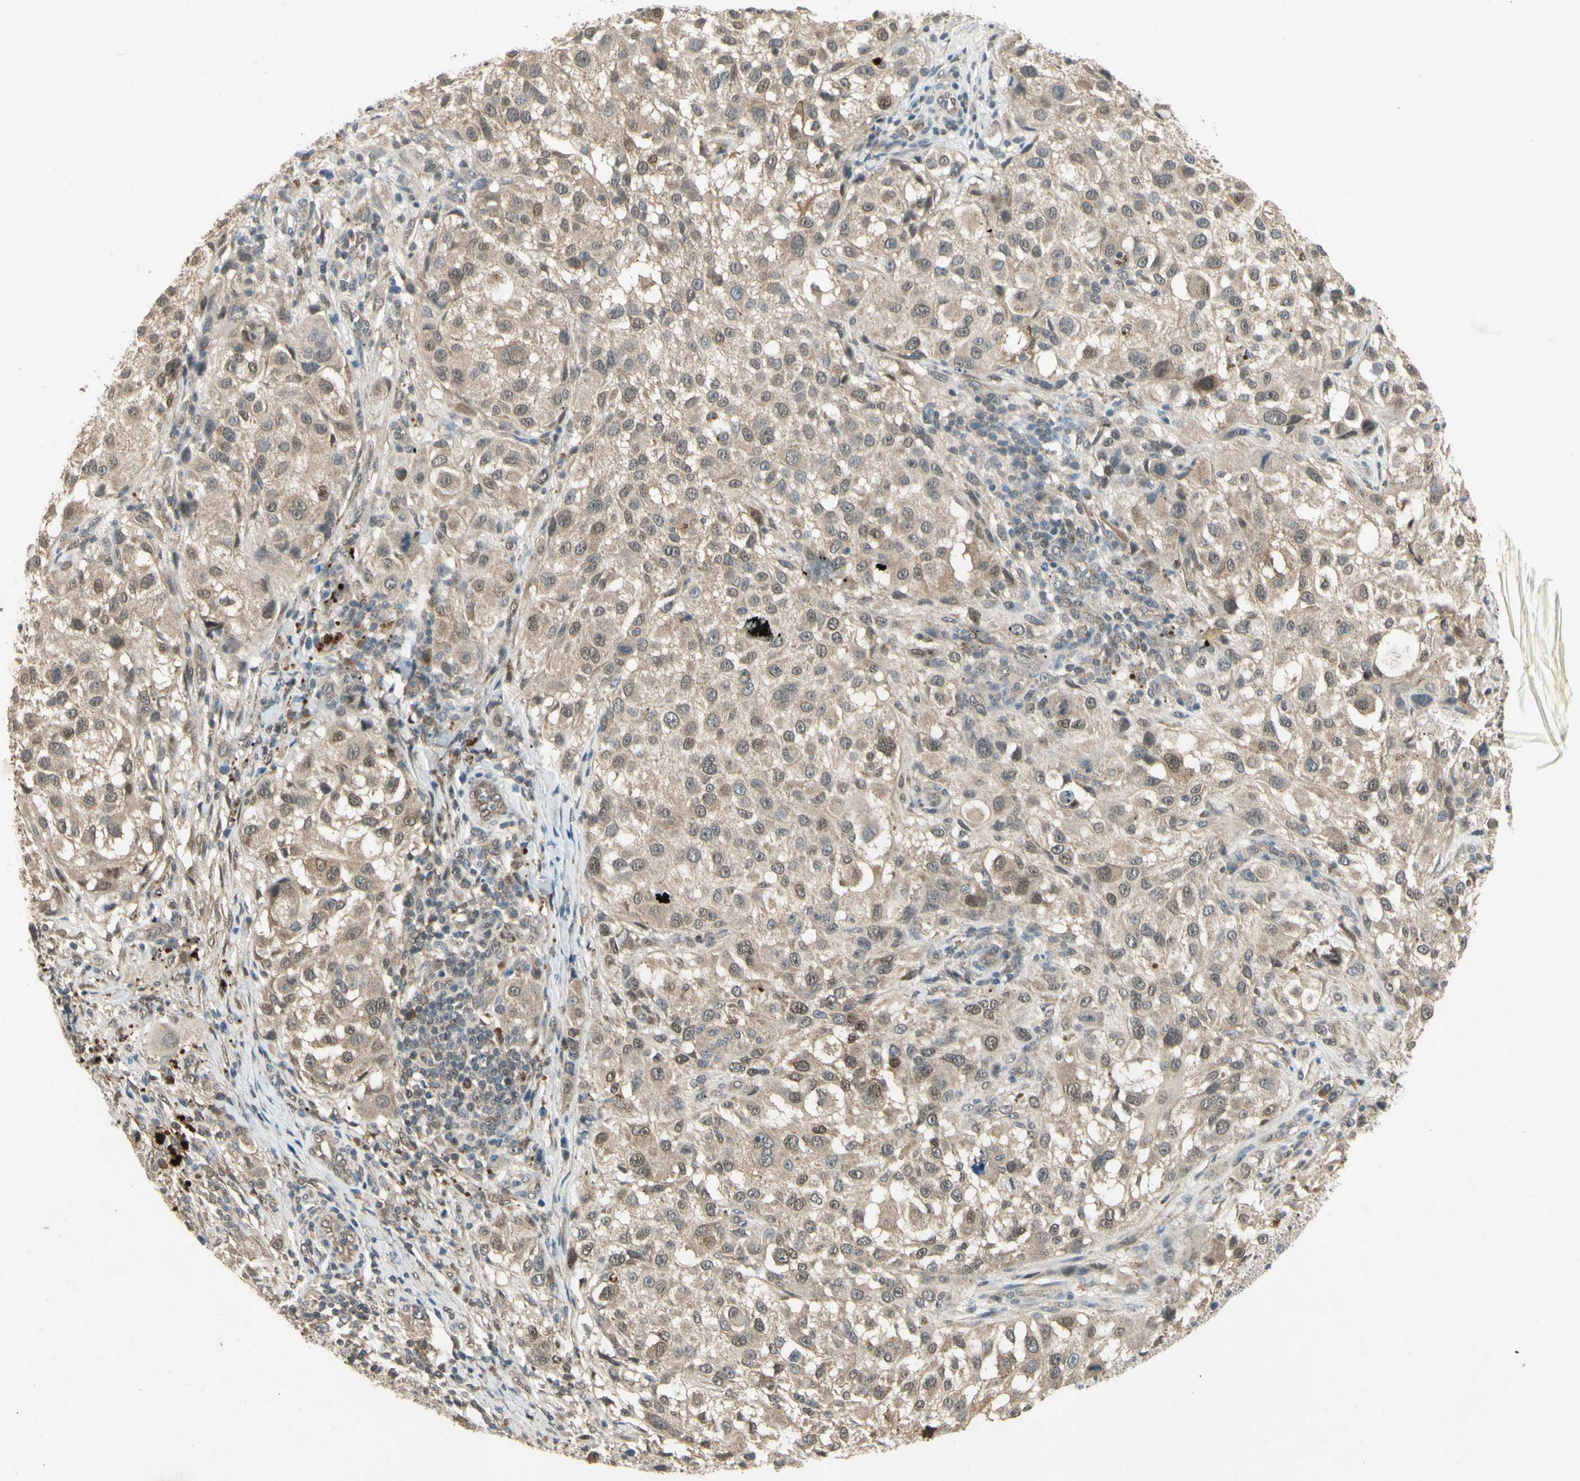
{"staining": {"intensity": "weak", "quantity": ">75%", "location": "cytoplasmic/membranous,nuclear"}, "tissue": "melanoma", "cell_type": "Tumor cells", "image_type": "cancer", "snomed": [{"axis": "morphology", "description": "Necrosis, NOS"}, {"axis": "morphology", "description": "Malignant melanoma, NOS"}, {"axis": "topography", "description": "Skin"}], "caption": "Immunohistochemistry (DAB) staining of human melanoma demonstrates weak cytoplasmic/membranous and nuclear protein positivity in approximately >75% of tumor cells. (DAB (3,3'-diaminobenzidine) IHC, brown staining for protein, blue staining for nuclei).", "gene": "PSMD5", "patient": {"sex": "female", "age": 87}}